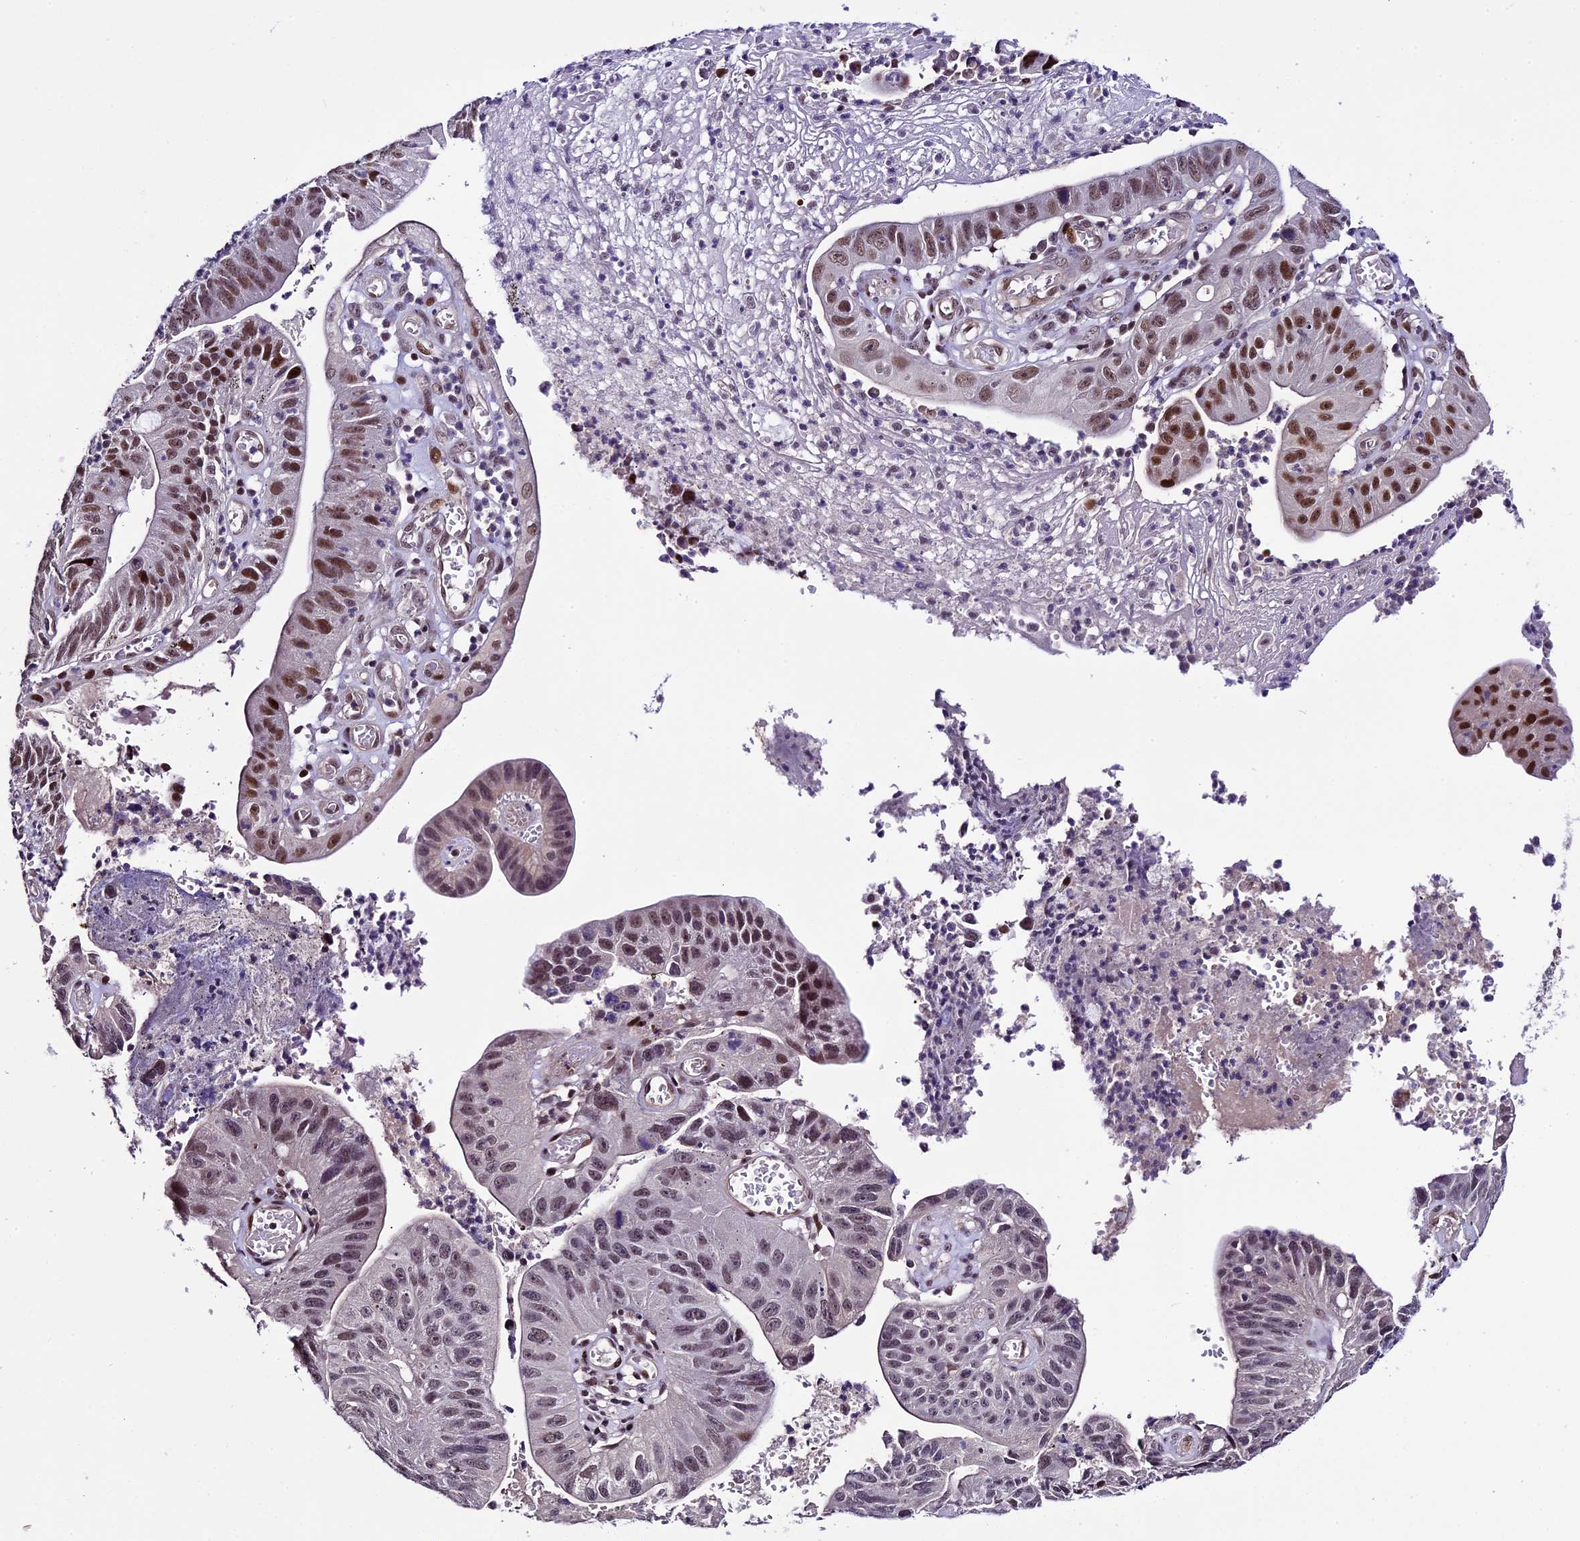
{"staining": {"intensity": "moderate", "quantity": ">75%", "location": "nuclear"}, "tissue": "stomach cancer", "cell_type": "Tumor cells", "image_type": "cancer", "snomed": [{"axis": "morphology", "description": "Adenocarcinoma, NOS"}, {"axis": "topography", "description": "Stomach"}], "caption": "Immunohistochemical staining of human stomach adenocarcinoma displays medium levels of moderate nuclear protein positivity in approximately >75% of tumor cells.", "gene": "TCP11L2", "patient": {"sex": "male", "age": 59}}